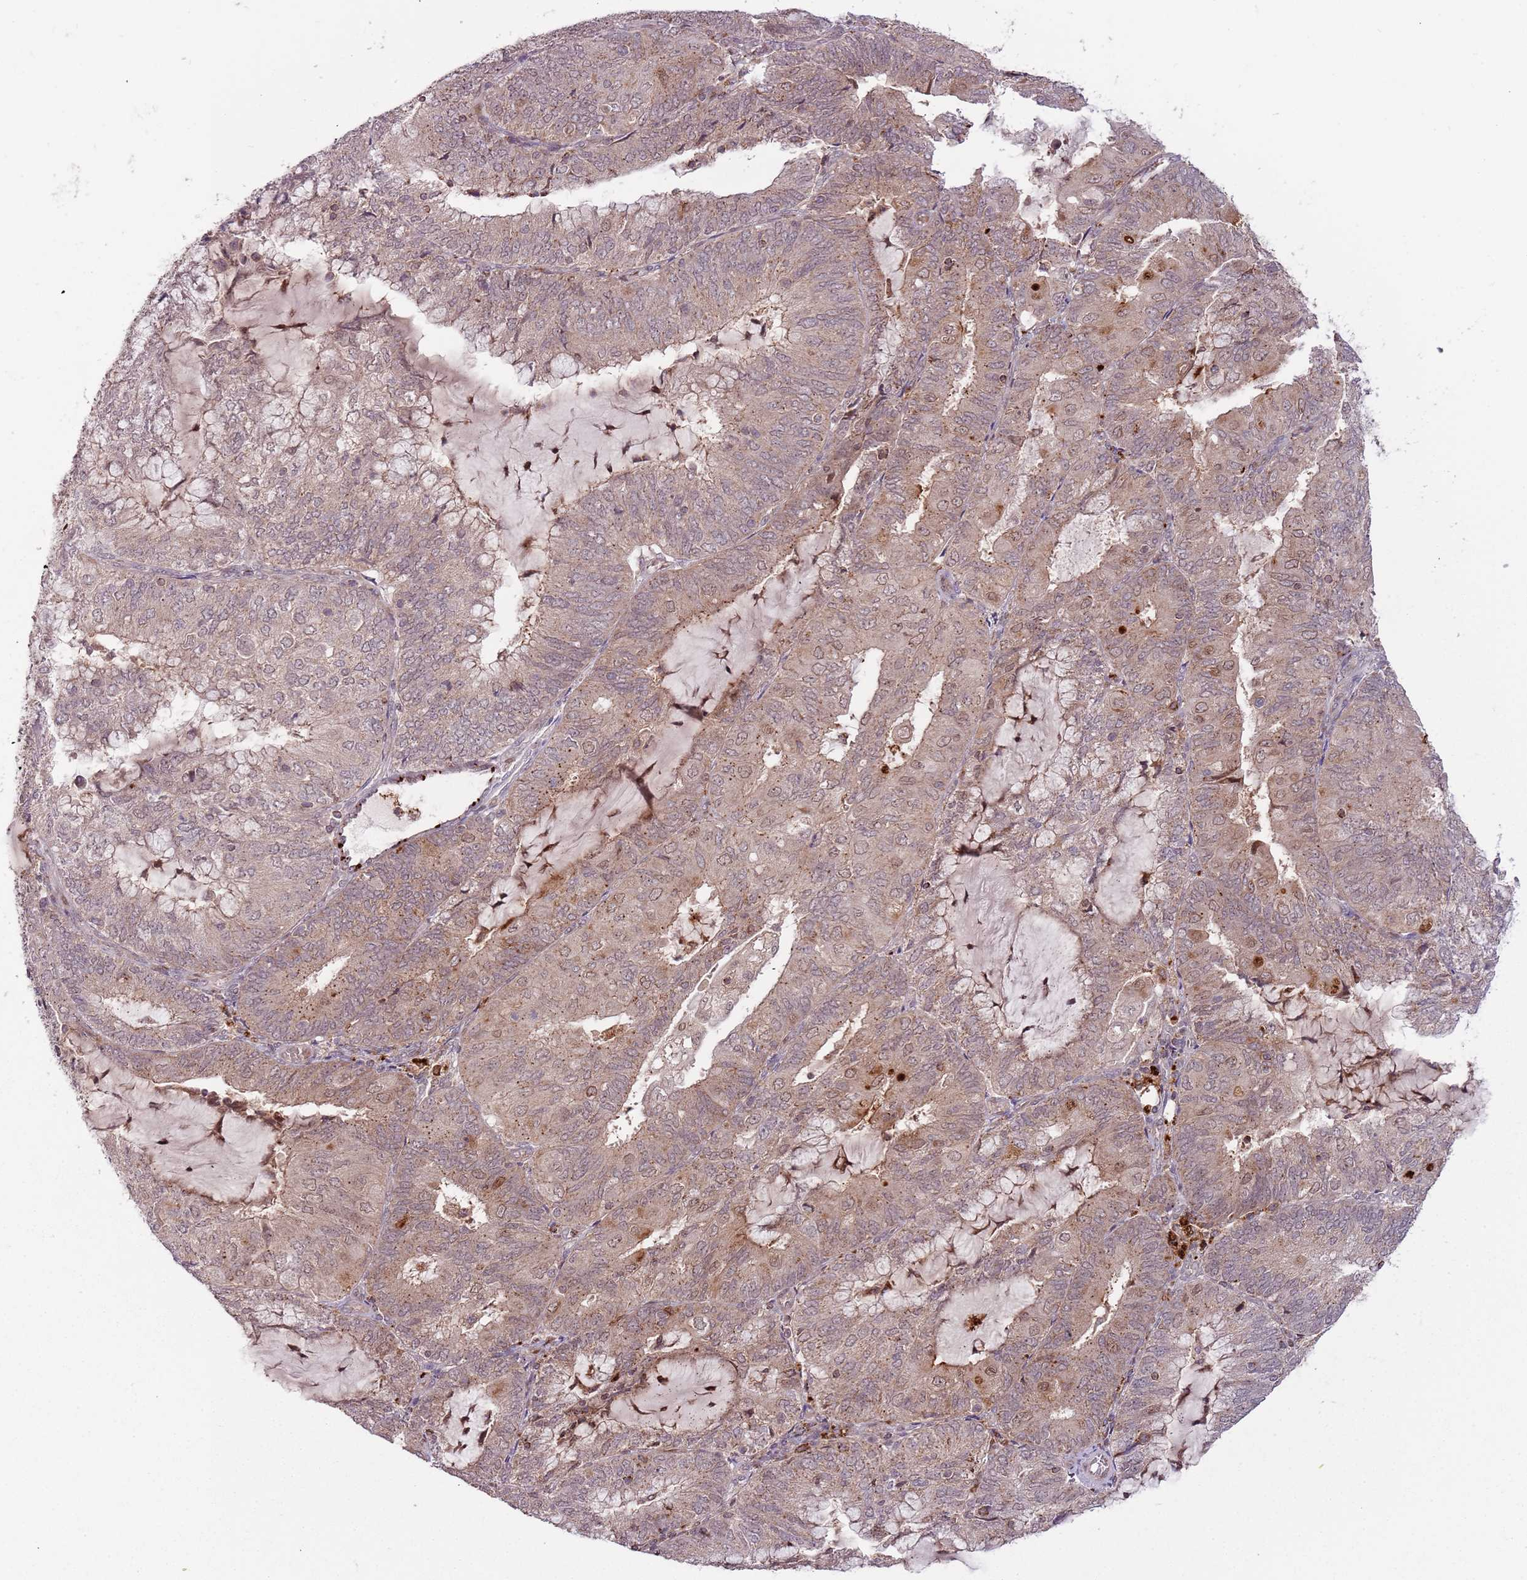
{"staining": {"intensity": "moderate", "quantity": "25%-75%", "location": "cytoplasmic/membranous,nuclear"}, "tissue": "endometrial cancer", "cell_type": "Tumor cells", "image_type": "cancer", "snomed": [{"axis": "morphology", "description": "Adenocarcinoma, NOS"}, {"axis": "topography", "description": "Endometrium"}], "caption": "Immunohistochemical staining of endometrial cancer reveals medium levels of moderate cytoplasmic/membranous and nuclear expression in approximately 25%-75% of tumor cells.", "gene": "ULK3", "patient": {"sex": "female", "age": 81}}